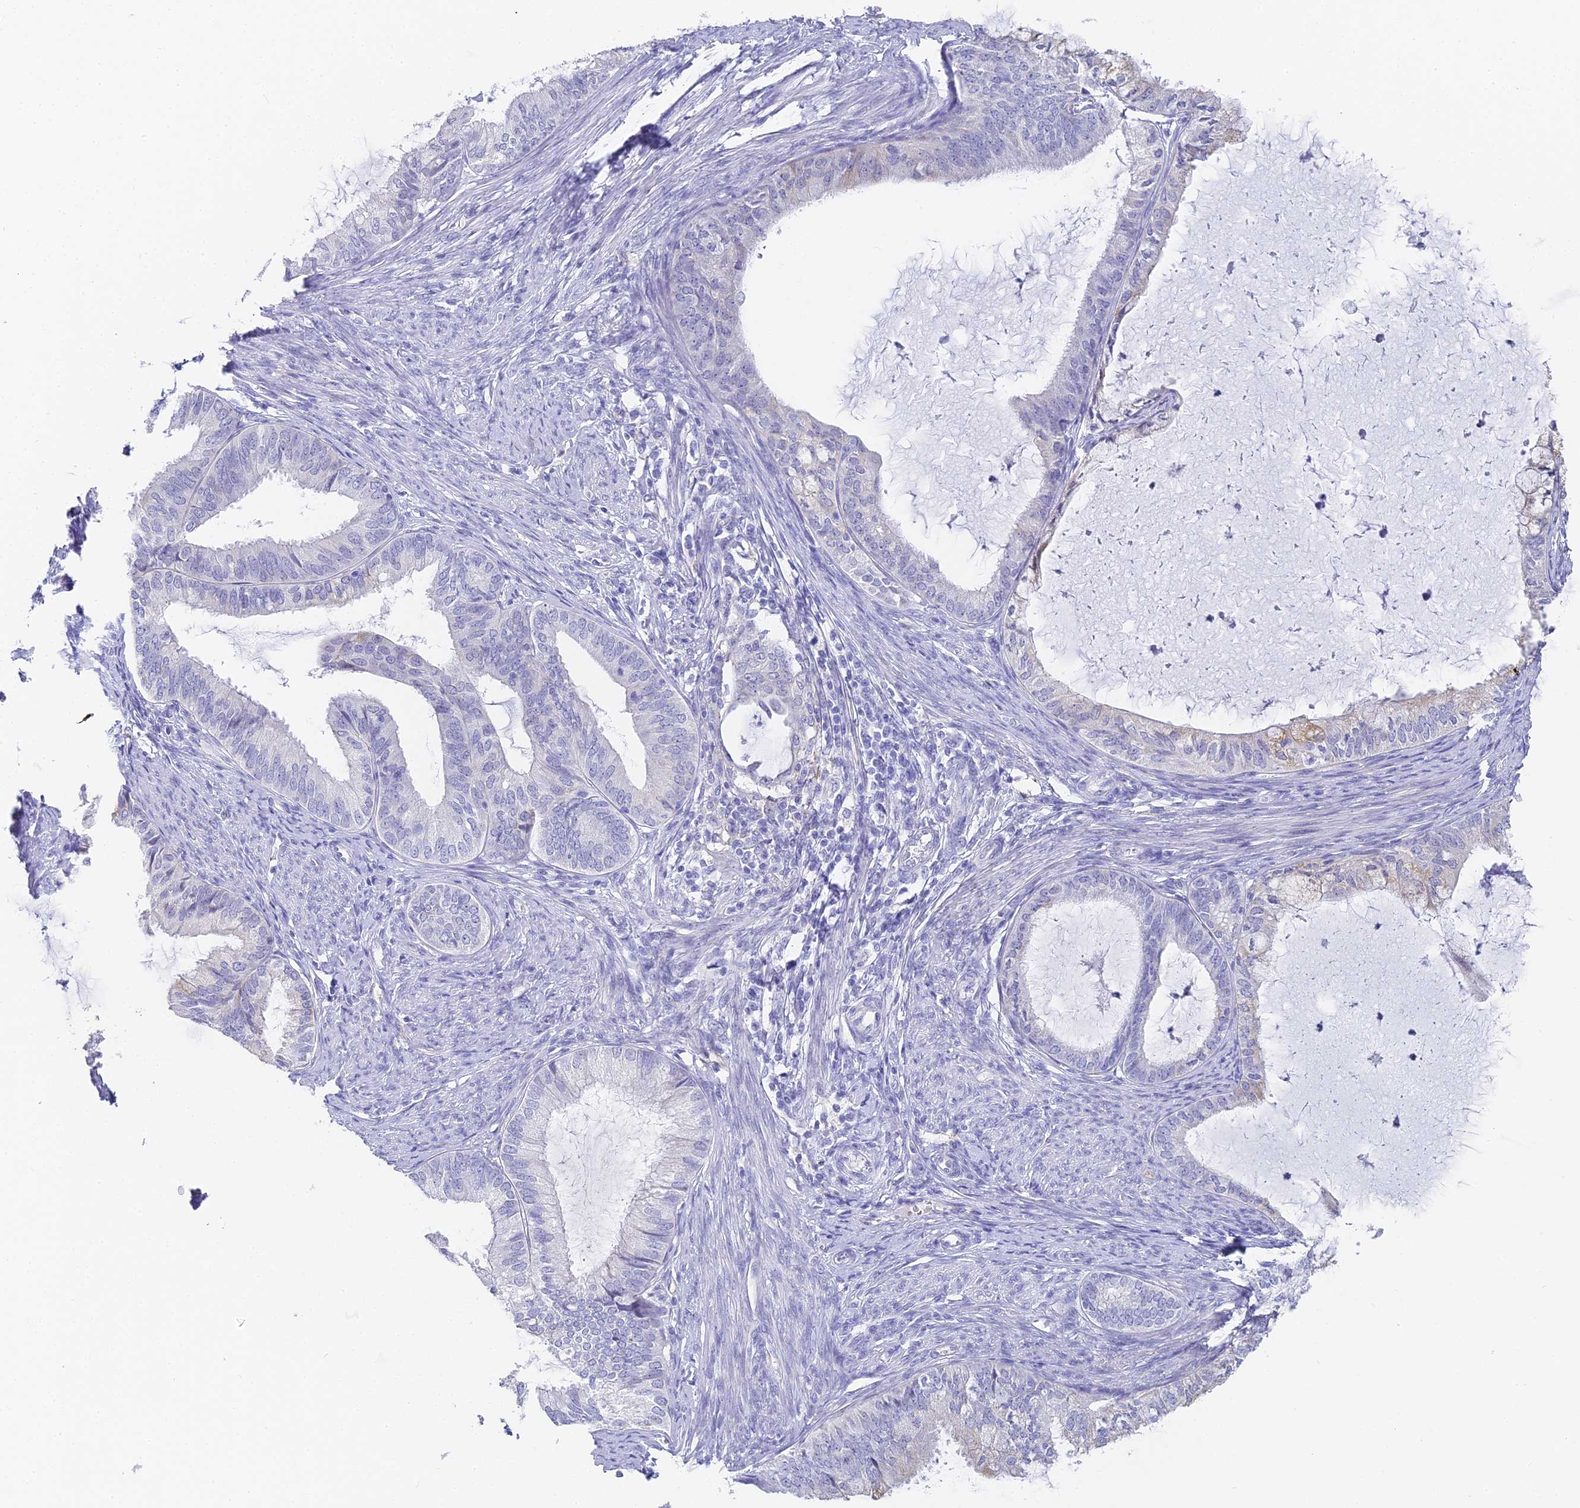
{"staining": {"intensity": "negative", "quantity": "none", "location": "none"}, "tissue": "endometrial cancer", "cell_type": "Tumor cells", "image_type": "cancer", "snomed": [{"axis": "morphology", "description": "Adenocarcinoma, NOS"}, {"axis": "topography", "description": "Endometrium"}], "caption": "Photomicrograph shows no significant protein expression in tumor cells of endometrial cancer (adenocarcinoma).", "gene": "GJA1", "patient": {"sex": "female", "age": 86}}